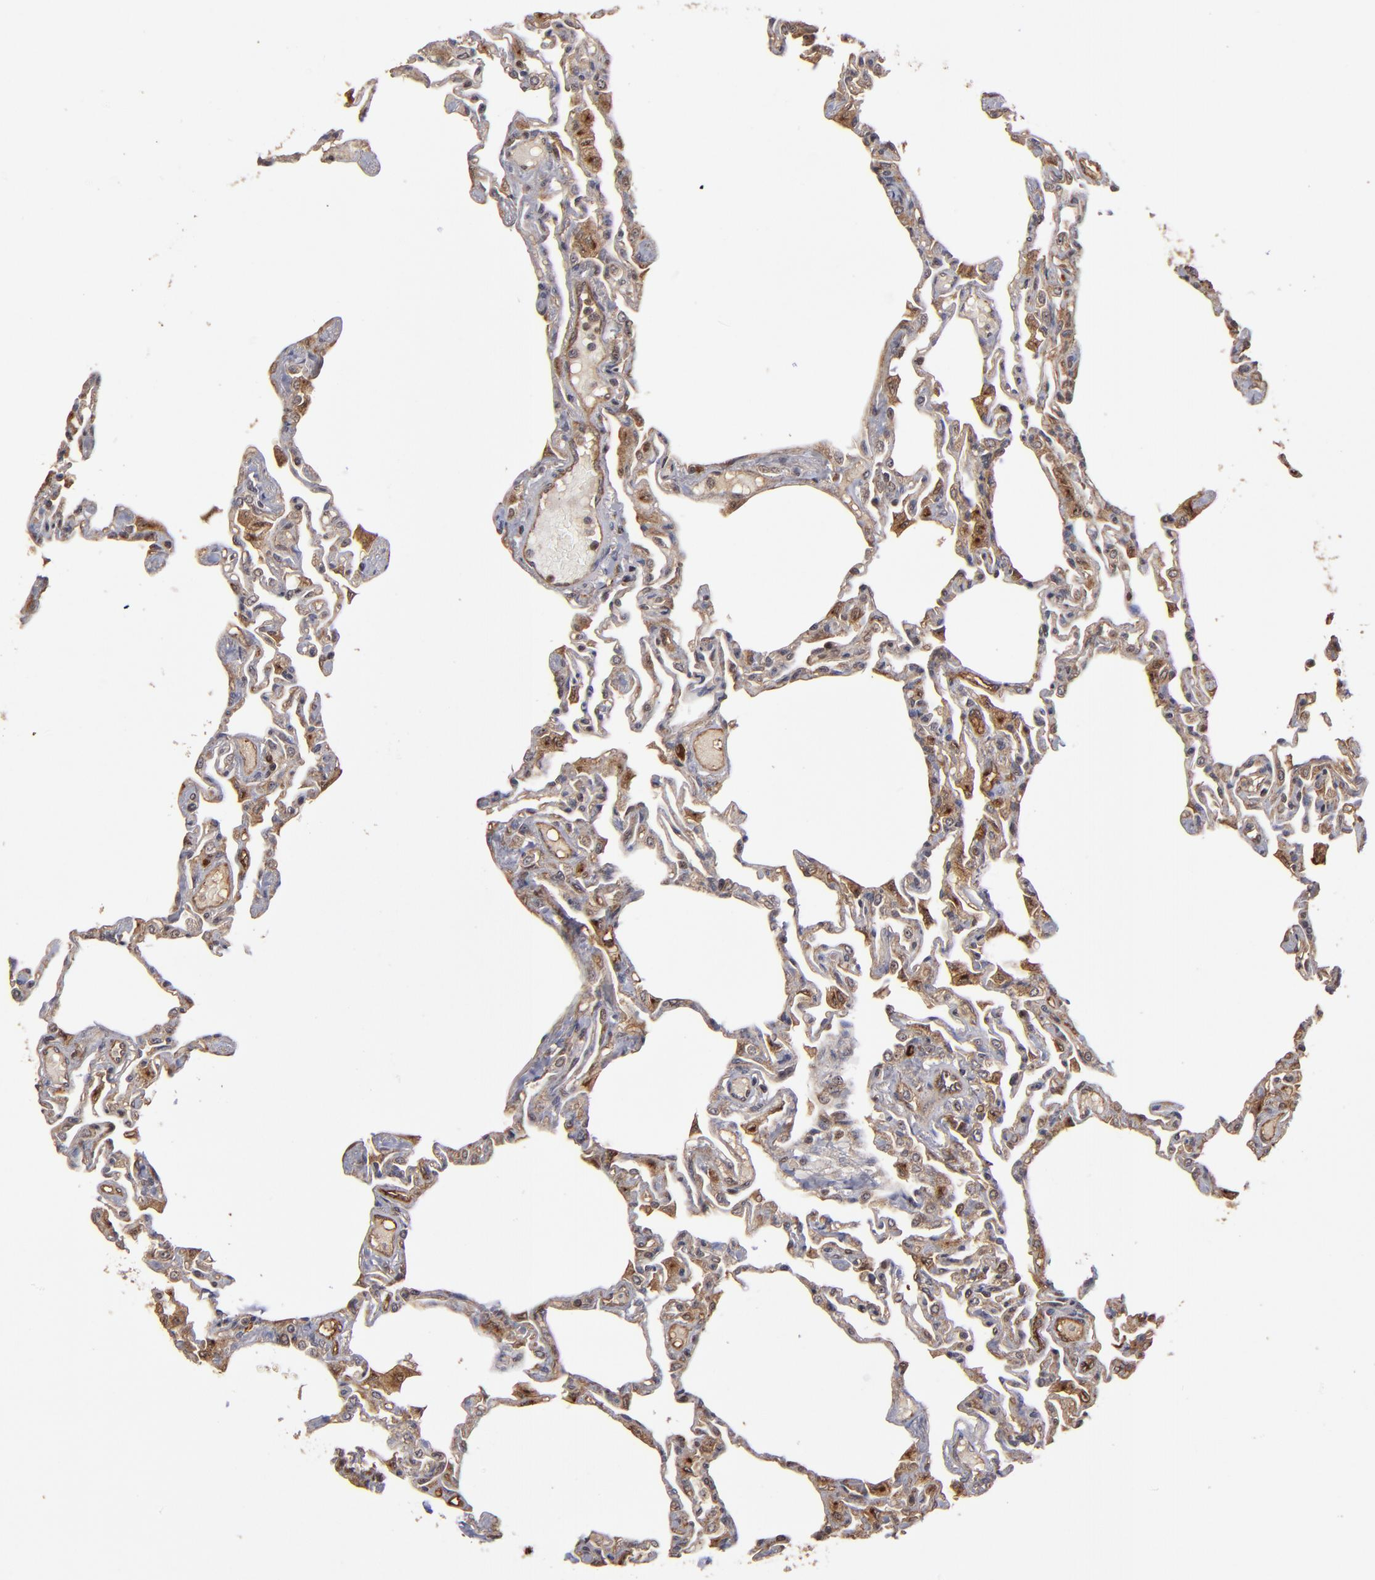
{"staining": {"intensity": "moderate", "quantity": ">75%", "location": "cytoplasmic/membranous"}, "tissue": "lung", "cell_type": "Alveolar cells", "image_type": "normal", "snomed": [{"axis": "morphology", "description": "Normal tissue, NOS"}, {"axis": "topography", "description": "Lung"}], "caption": "Immunohistochemical staining of unremarkable human lung displays >75% levels of moderate cytoplasmic/membranous protein staining in approximately >75% of alveolar cells.", "gene": "BDKRB1", "patient": {"sex": "female", "age": 49}}